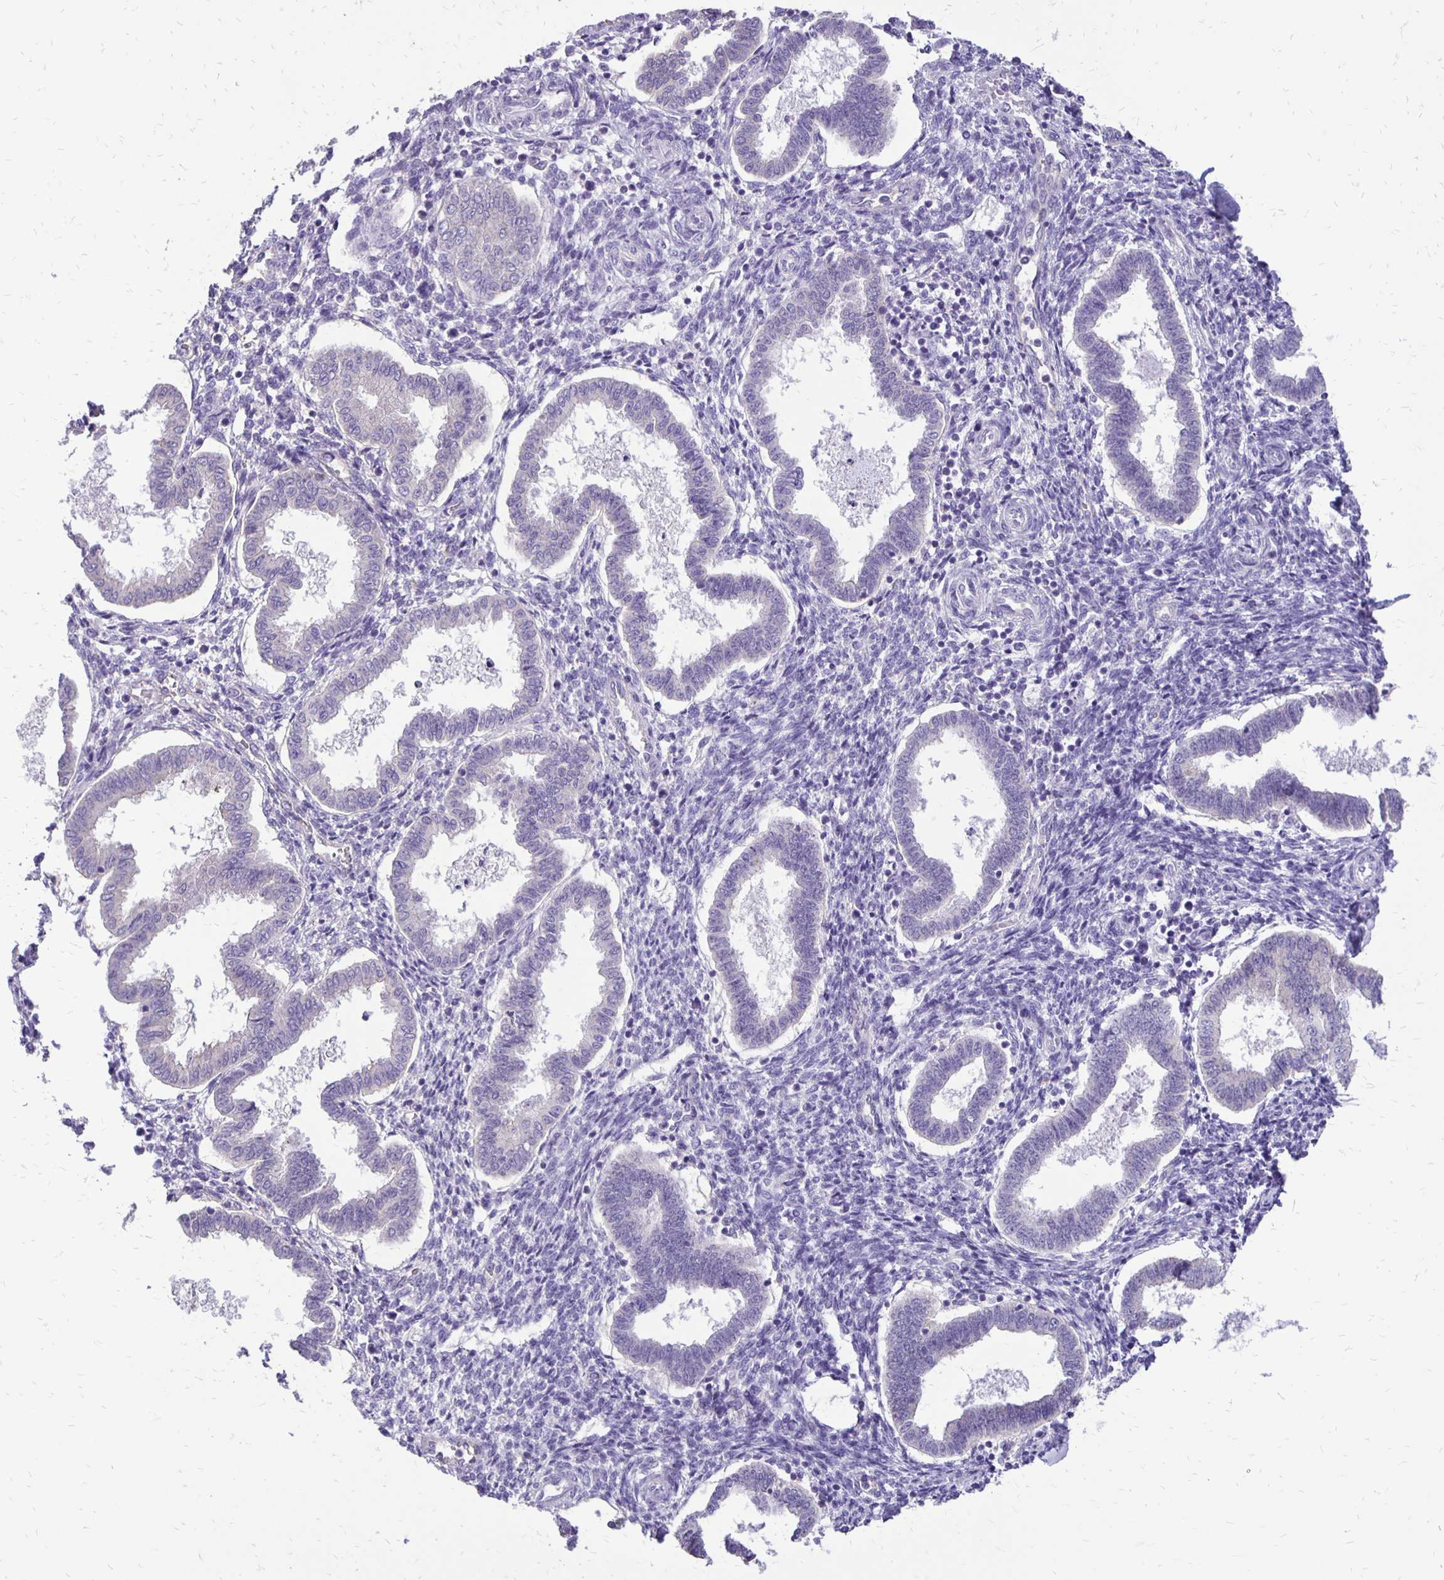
{"staining": {"intensity": "negative", "quantity": "none", "location": "none"}, "tissue": "endometrium", "cell_type": "Cells in endometrial stroma", "image_type": "normal", "snomed": [{"axis": "morphology", "description": "Normal tissue, NOS"}, {"axis": "topography", "description": "Endometrium"}], "caption": "Histopathology image shows no significant protein expression in cells in endometrial stroma of normal endometrium.", "gene": "ANKRD45", "patient": {"sex": "female", "age": 24}}